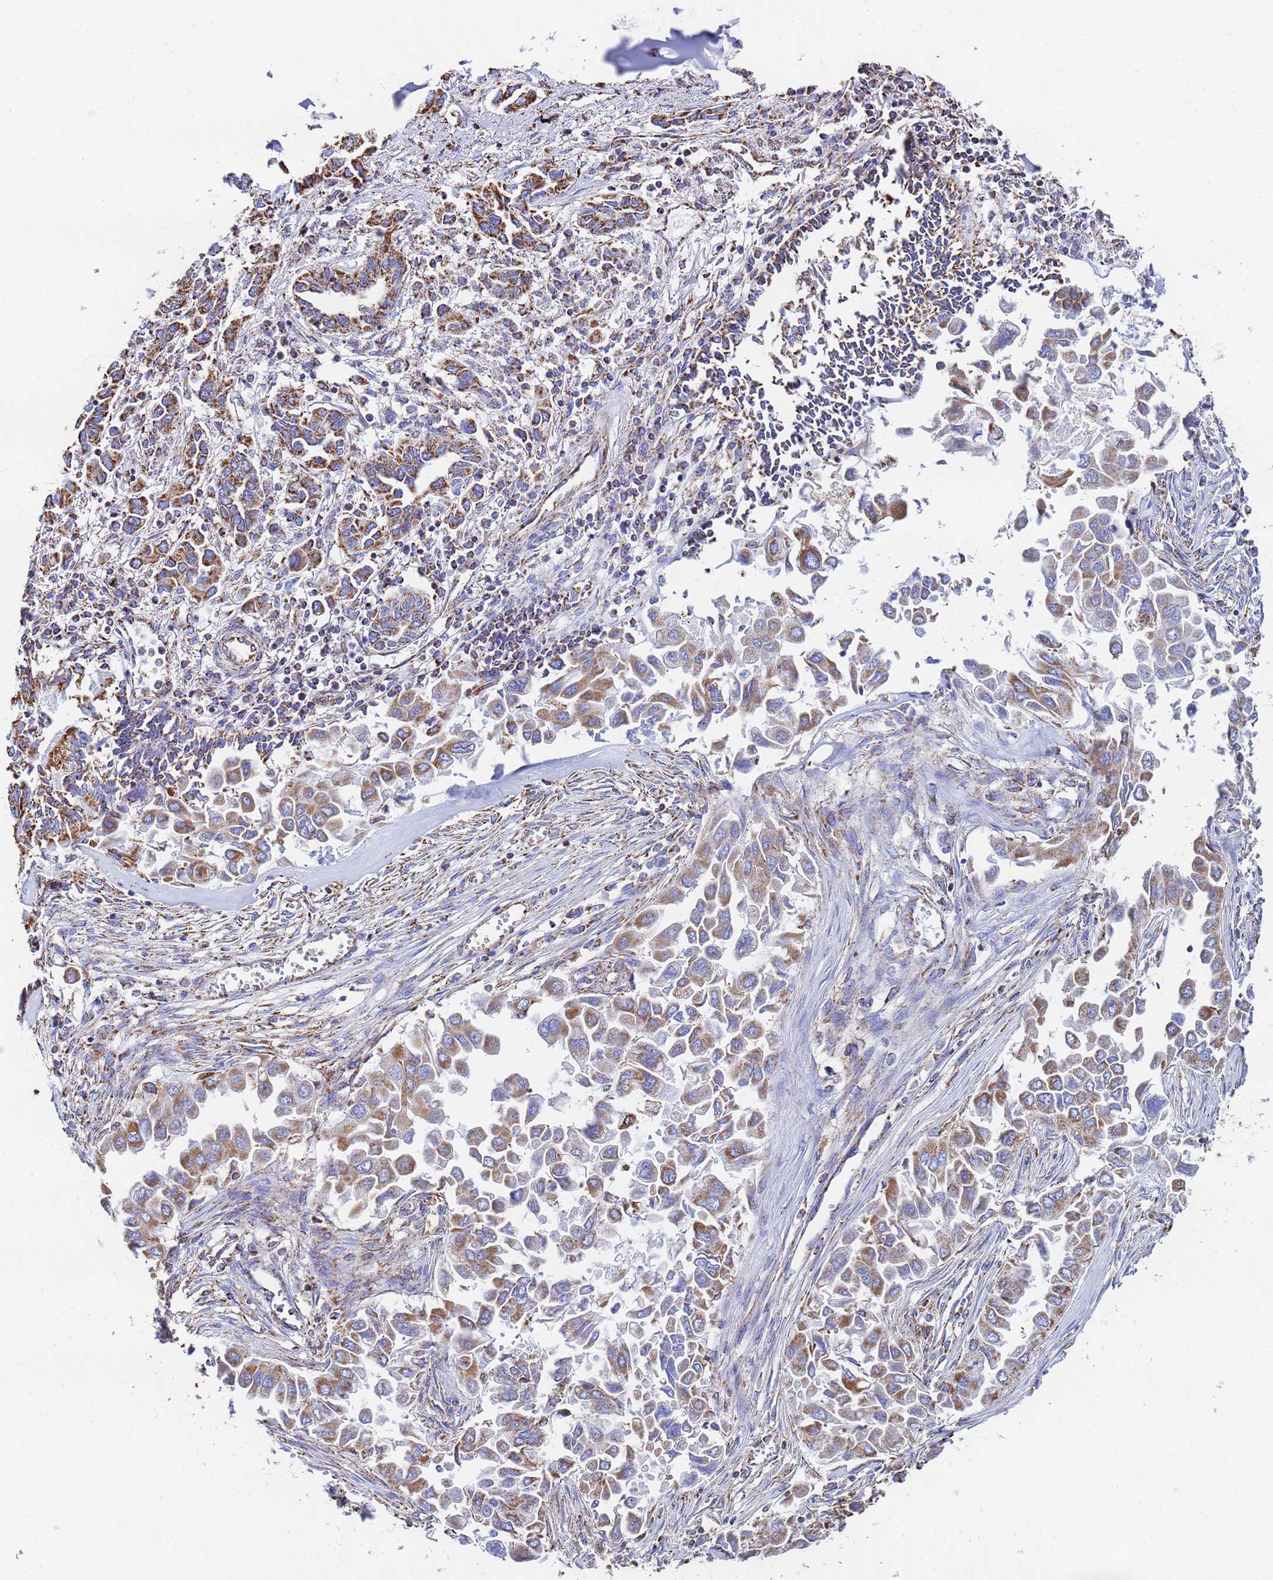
{"staining": {"intensity": "moderate", "quantity": ">75%", "location": "cytoplasmic/membranous"}, "tissue": "lung cancer", "cell_type": "Tumor cells", "image_type": "cancer", "snomed": [{"axis": "morphology", "description": "Adenocarcinoma, NOS"}, {"axis": "topography", "description": "Lung"}], "caption": "Tumor cells show medium levels of moderate cytoplasmic/membranous positivity in about >75% of cells in human lung cancer (adenocarcinoma).", "gene": "GLUD1", "patient": {"sex": "female", "age": 76}}